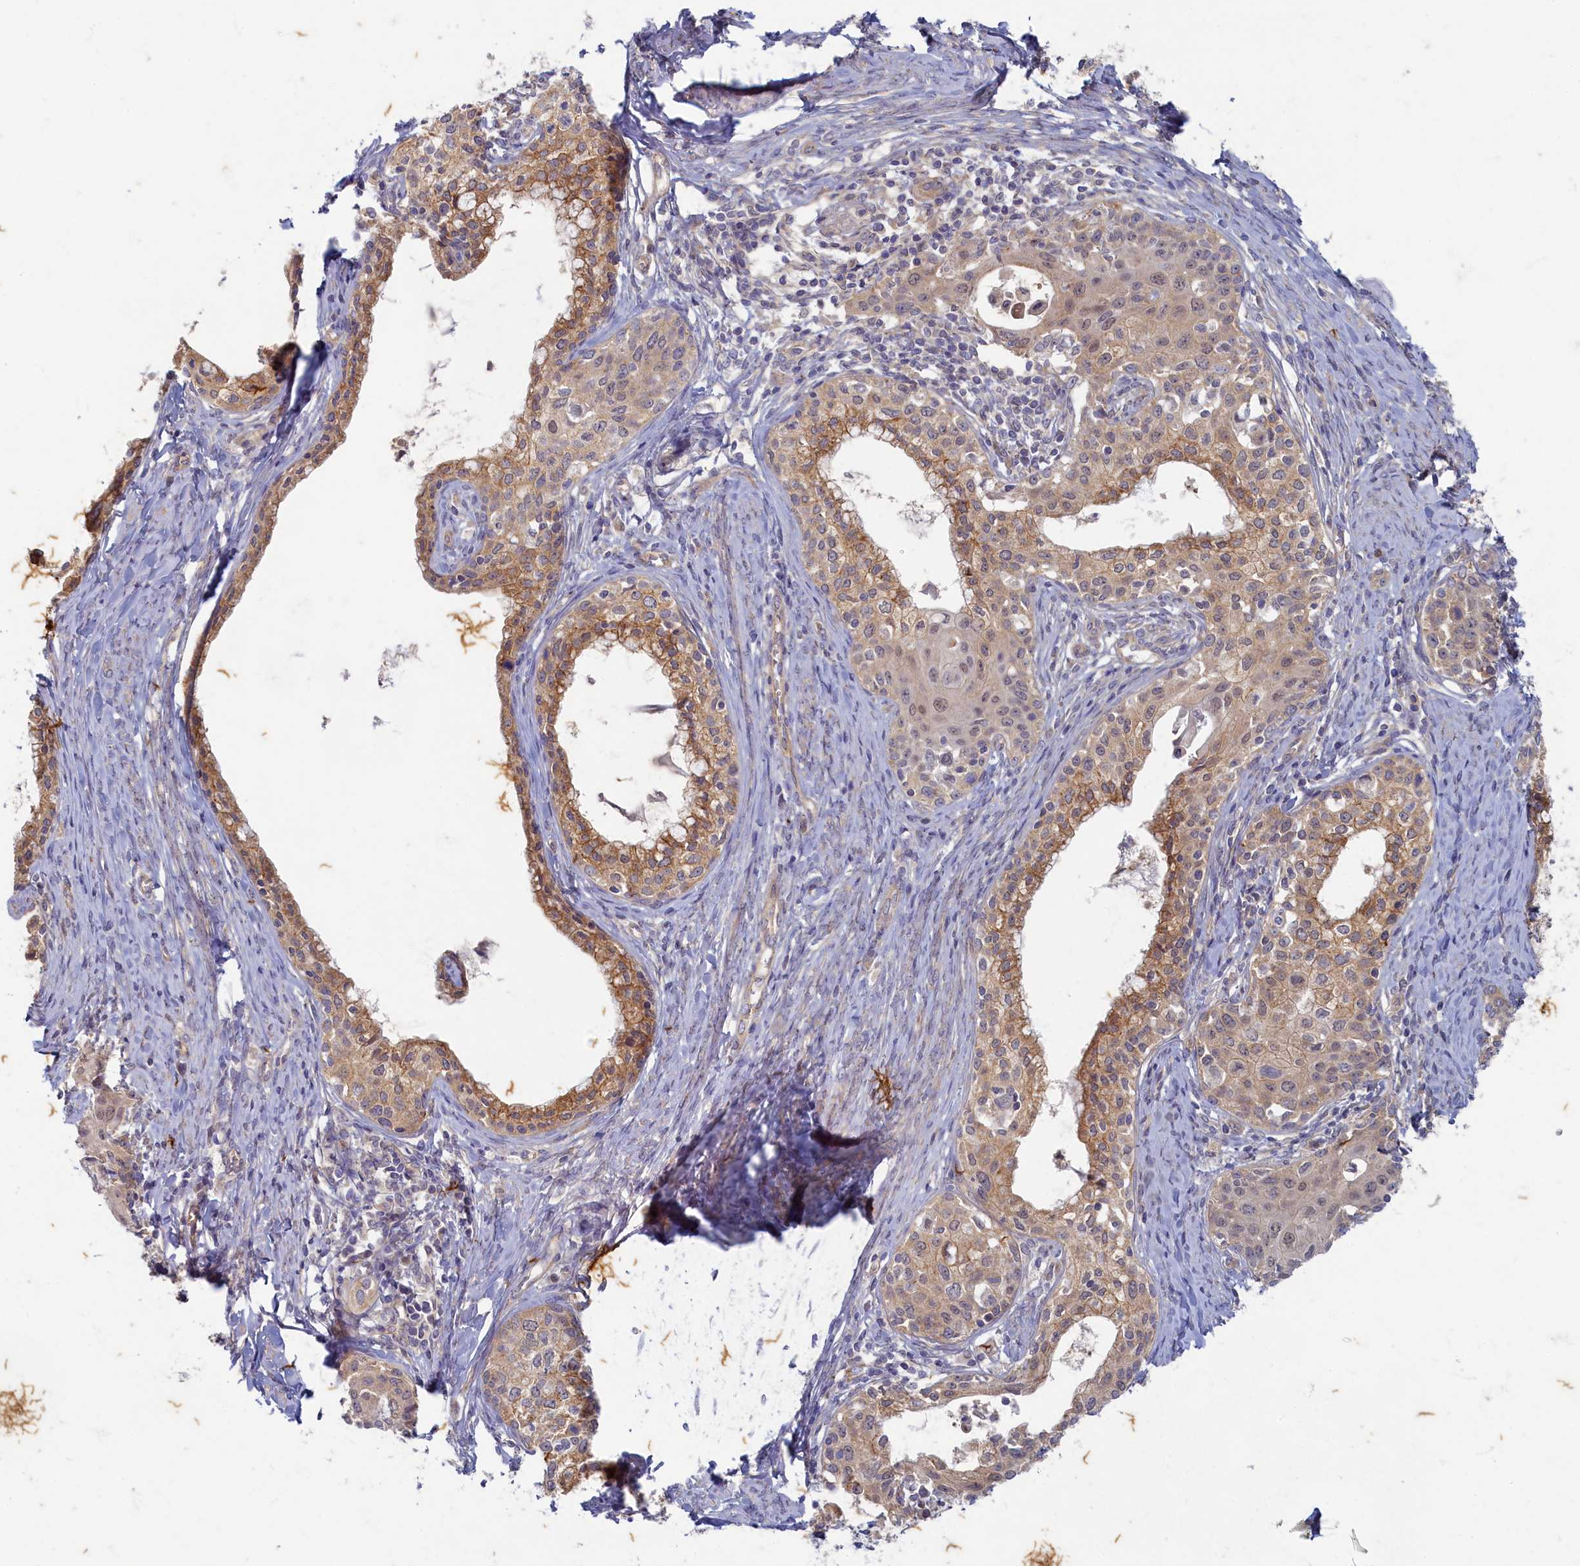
{"staining": {"intensity": "weak", "quantity": ">75%", "location": "cytoplasmic/membranous"}, "tissue": "cervical cancer", "cell_type": "Tumor cells", "image_type": "cancer", "snomed": [{"axis": "morphology", "description": "Squamous cell carcinoma, NOS"}, {"axis": "morphology", "description": "Adenocarcinoma, NOS"}, {"axis": "topography", "description": "Cervix"}], "caption": "A low amount of weak cytoplasmic/membranous staining is identified in about >75% of tumor cells in cervical squamous cell carcinoma tissue. (DAB = brown stain, brightfield microscopy at high magnification).", "gene": "WDR59", "patient": {"sex": "female", "age": 52}}